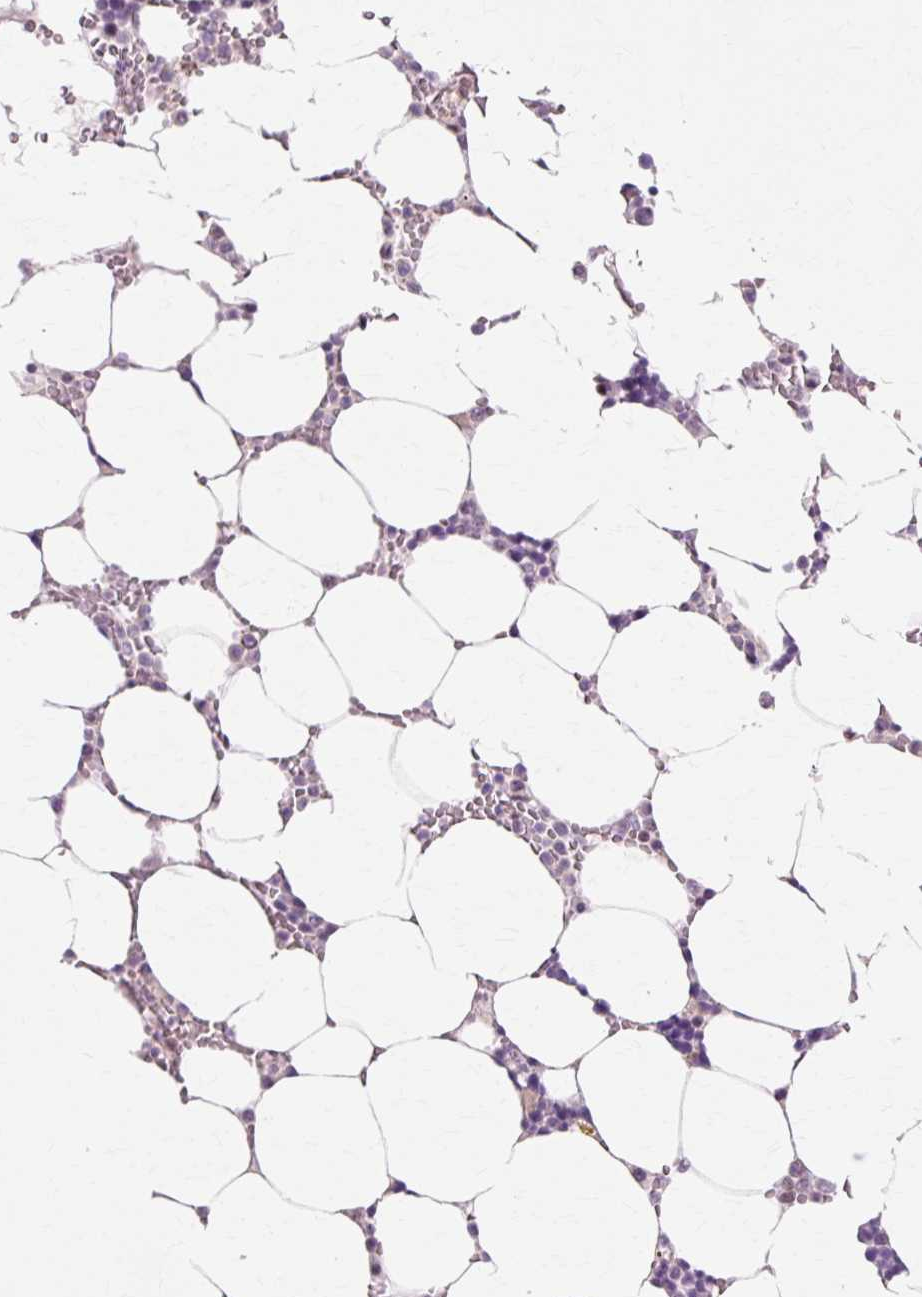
{"staining": {"intensity": "weak", "quantity": "<25%", "location": "nuclear"}, "tissue": "bone marrow", "cell_type": "Hematopoietic cells", "image_type": "normal", "snomed": [{"axis": "morphology", "description": "Normal tissue, NOS"}, {"axis": "topography", "description": "Bone marrow"}], "caption": "DAB (3,3'-diaminobenzidine) immunohistochemical staining of unremarkable human bone marrow exhibits no significant expression in hematopoietic cells. The staining is performed using DAB brown chromogen with nuclei counter-stained in using hematoxylin.", "gene": "MACROD2", "patient": {"sex": "male", "age": 64}}